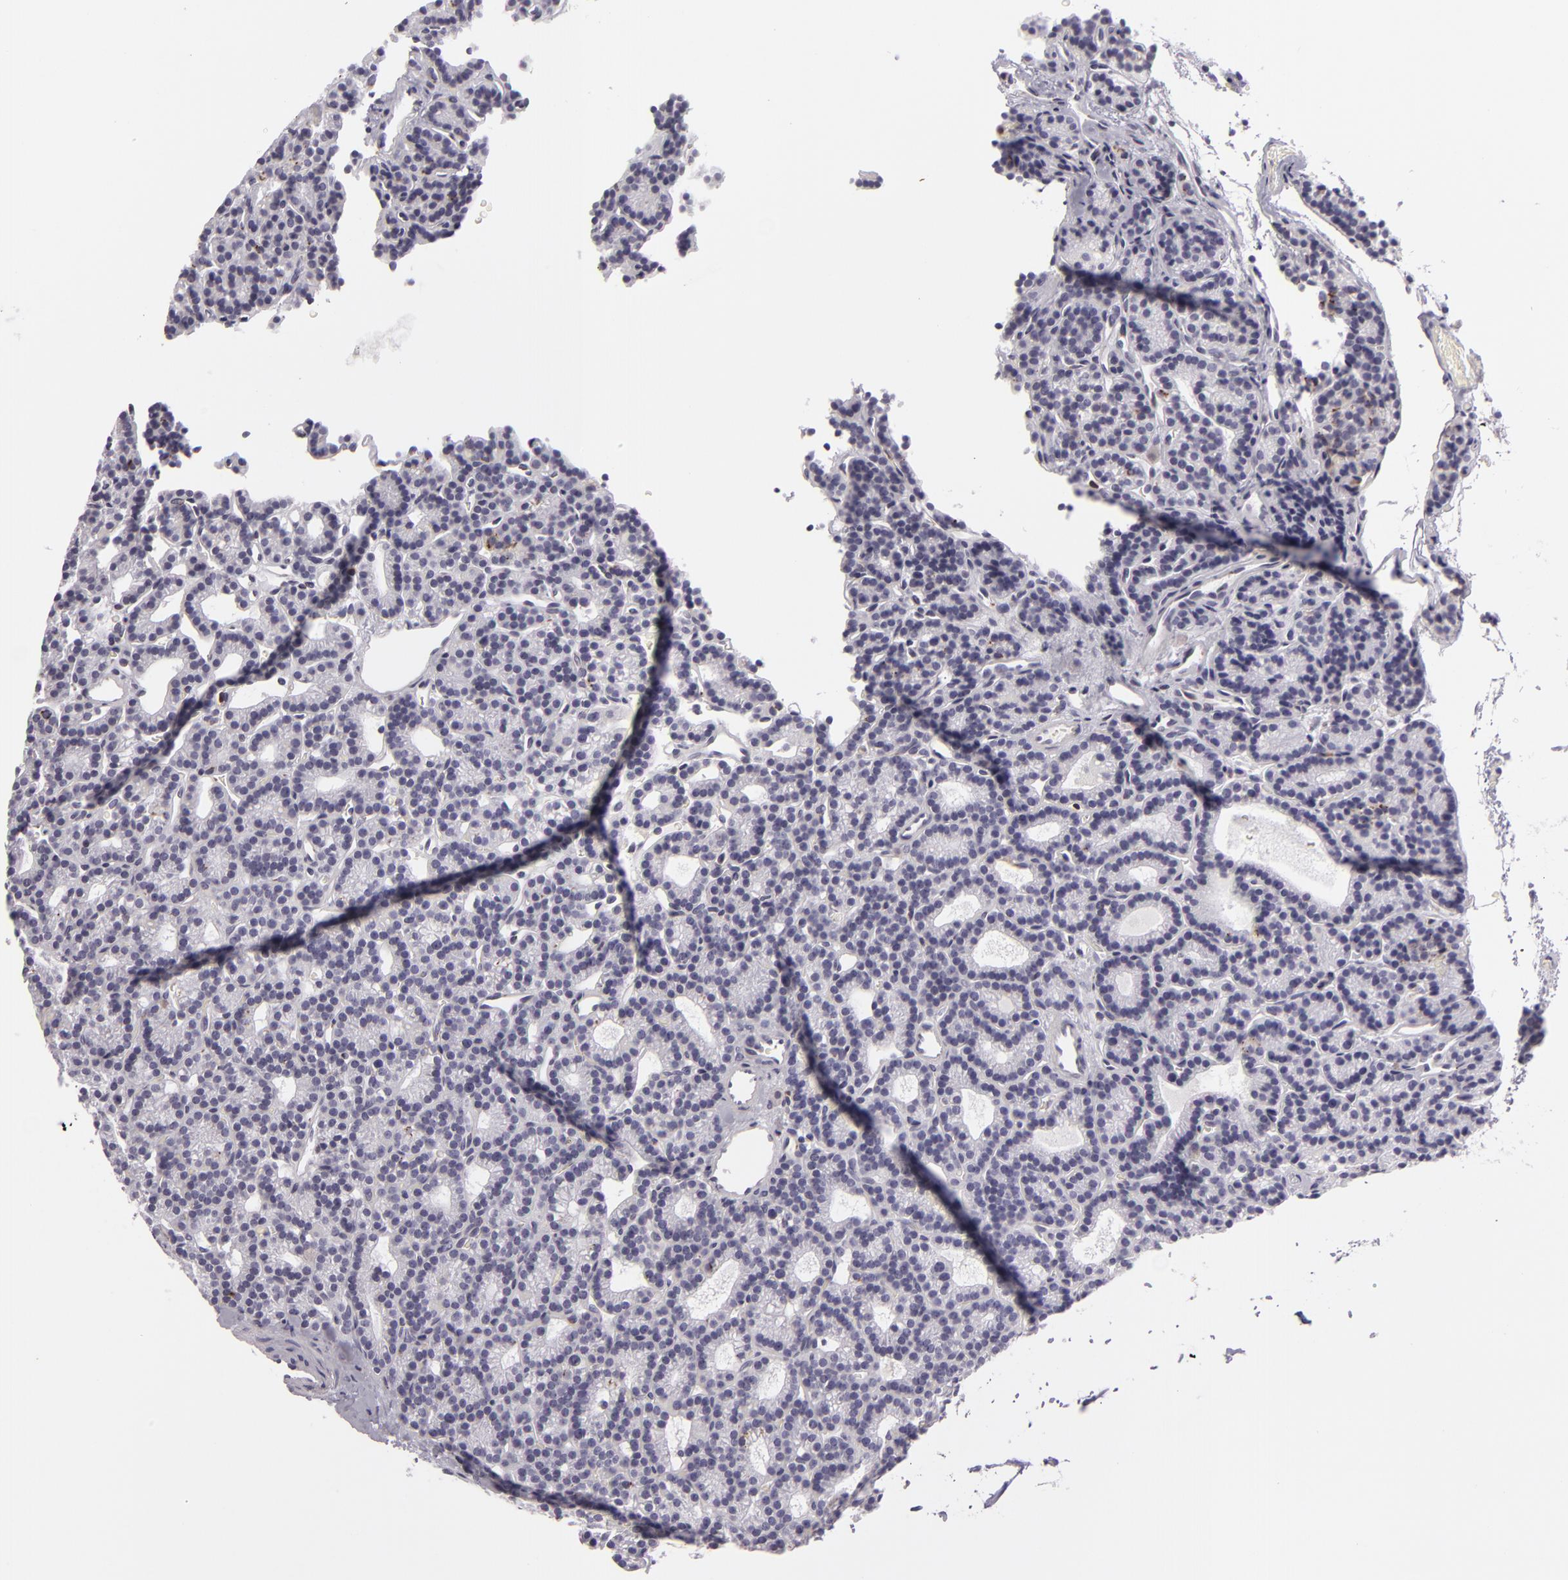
{"staining": {"intensity": "negative", "quantity": "none", "location": "none"}, "tissue": "parathyroid gland", "cell_type": "Glandular cells", "image_type": "normal", "snomed": [{"axis": "morphology", "description": "Normal tissue, NOS"}, {"axis": "topography", "description": "Parathyroid gland"}], "caption": "The IHC histopathology image has no significant staining in glandular cells of parathyroid gland.", "gene": "KCNAB2", "patient": {"sex": "male", "age": 85}}